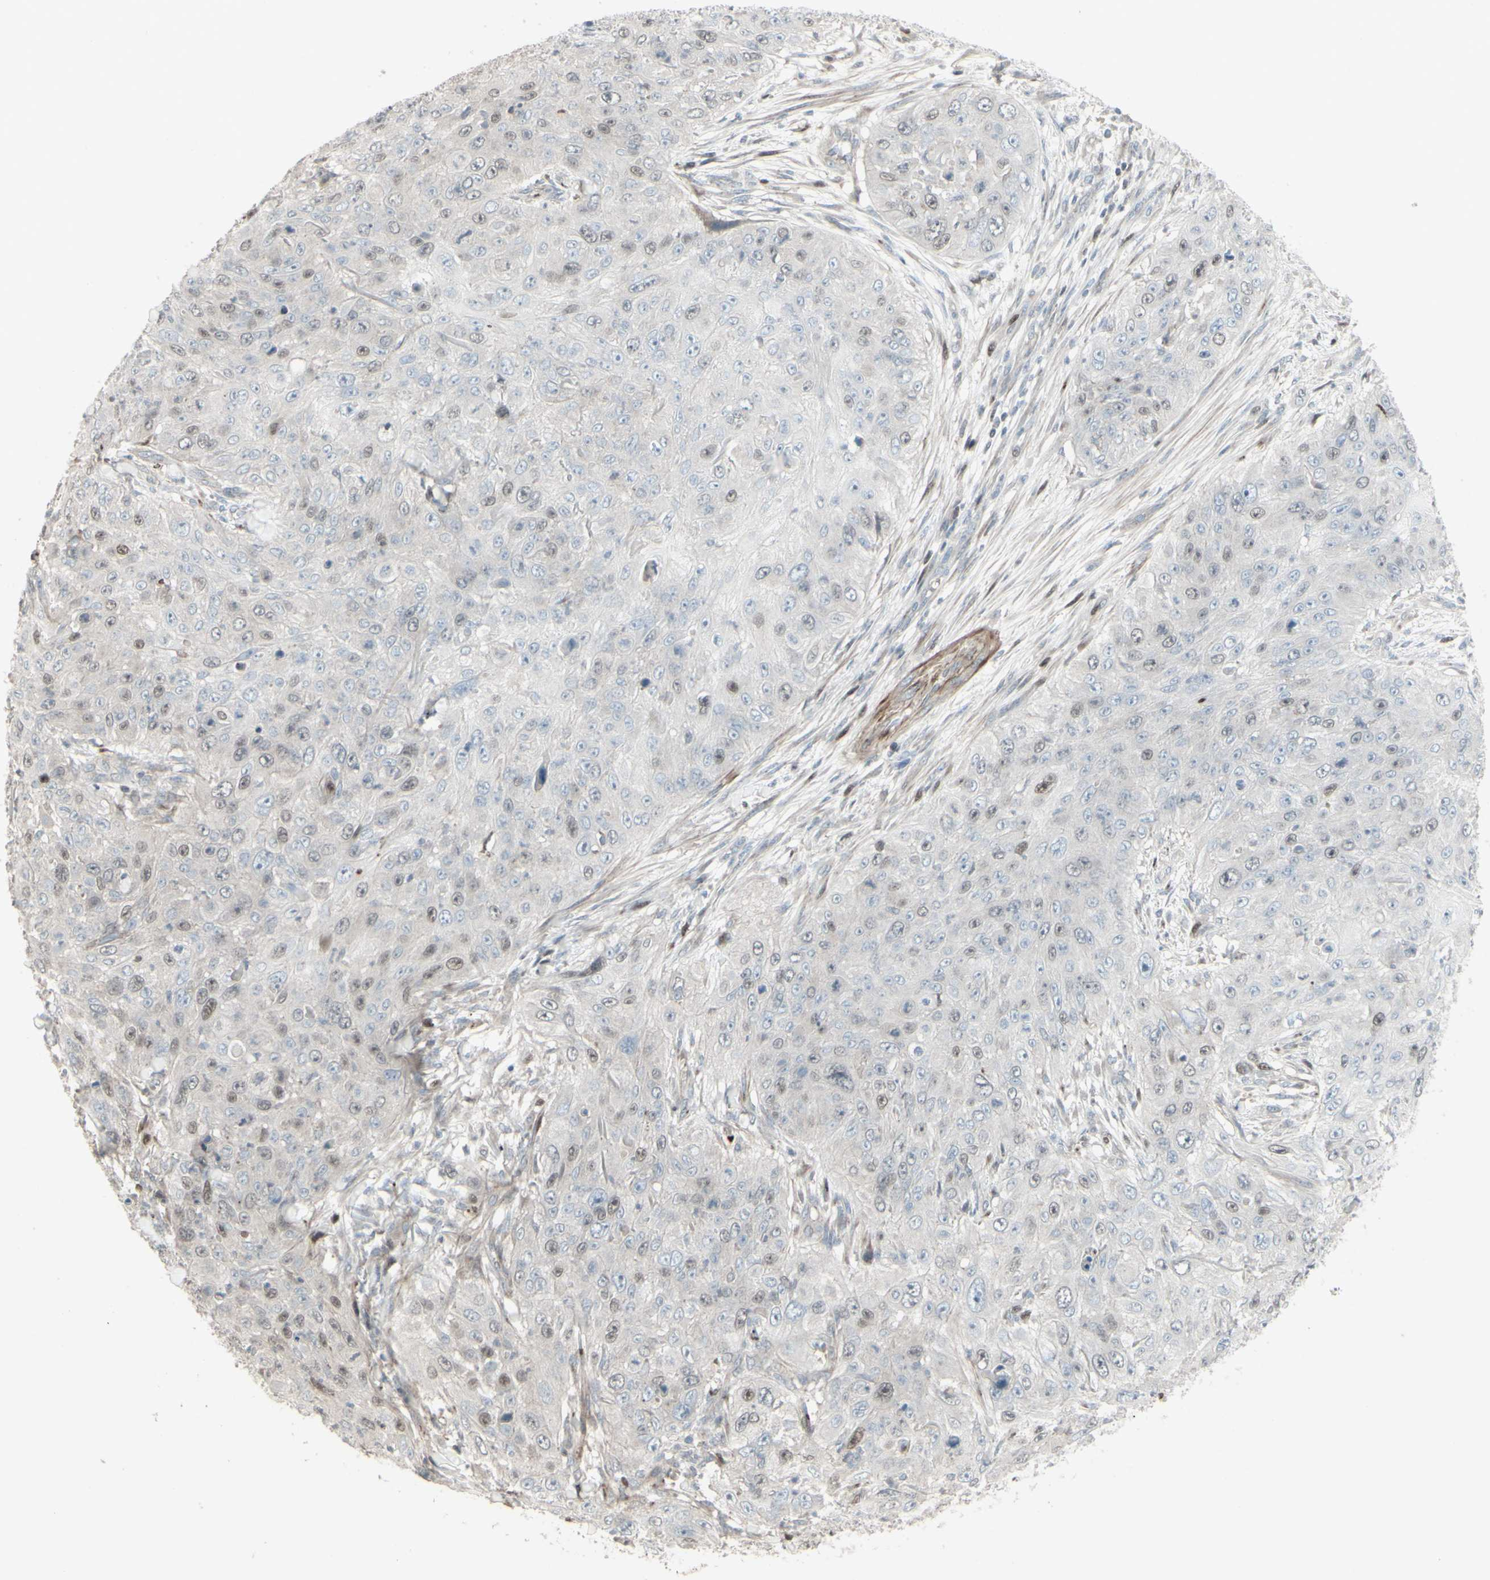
{"staining": {"intensity": "weak", "quantity": "<25%", "location": "nuclear"}, "tissue": "skin cancer", "cell_type": "Tumor cells", "image_type": "cancer", "snomed": [{"axis": "morphology", "description": "Squamous cell carcinoma, NOS"}, {"axis": "topography", "description": "Skin"}], "caption": "The image reveals no significant positivity in tumor cells of skin cancer (squamous cell carcinoma). The staining was performed using DAB (3,3'-diaminobenzidine) to visualize the protein expression in brown, while the nuclei were stained in blue with hematoxylin (Magnification: 20x).", "gene": "GMNN", "patient": {"sex": "female", "age": 80}}